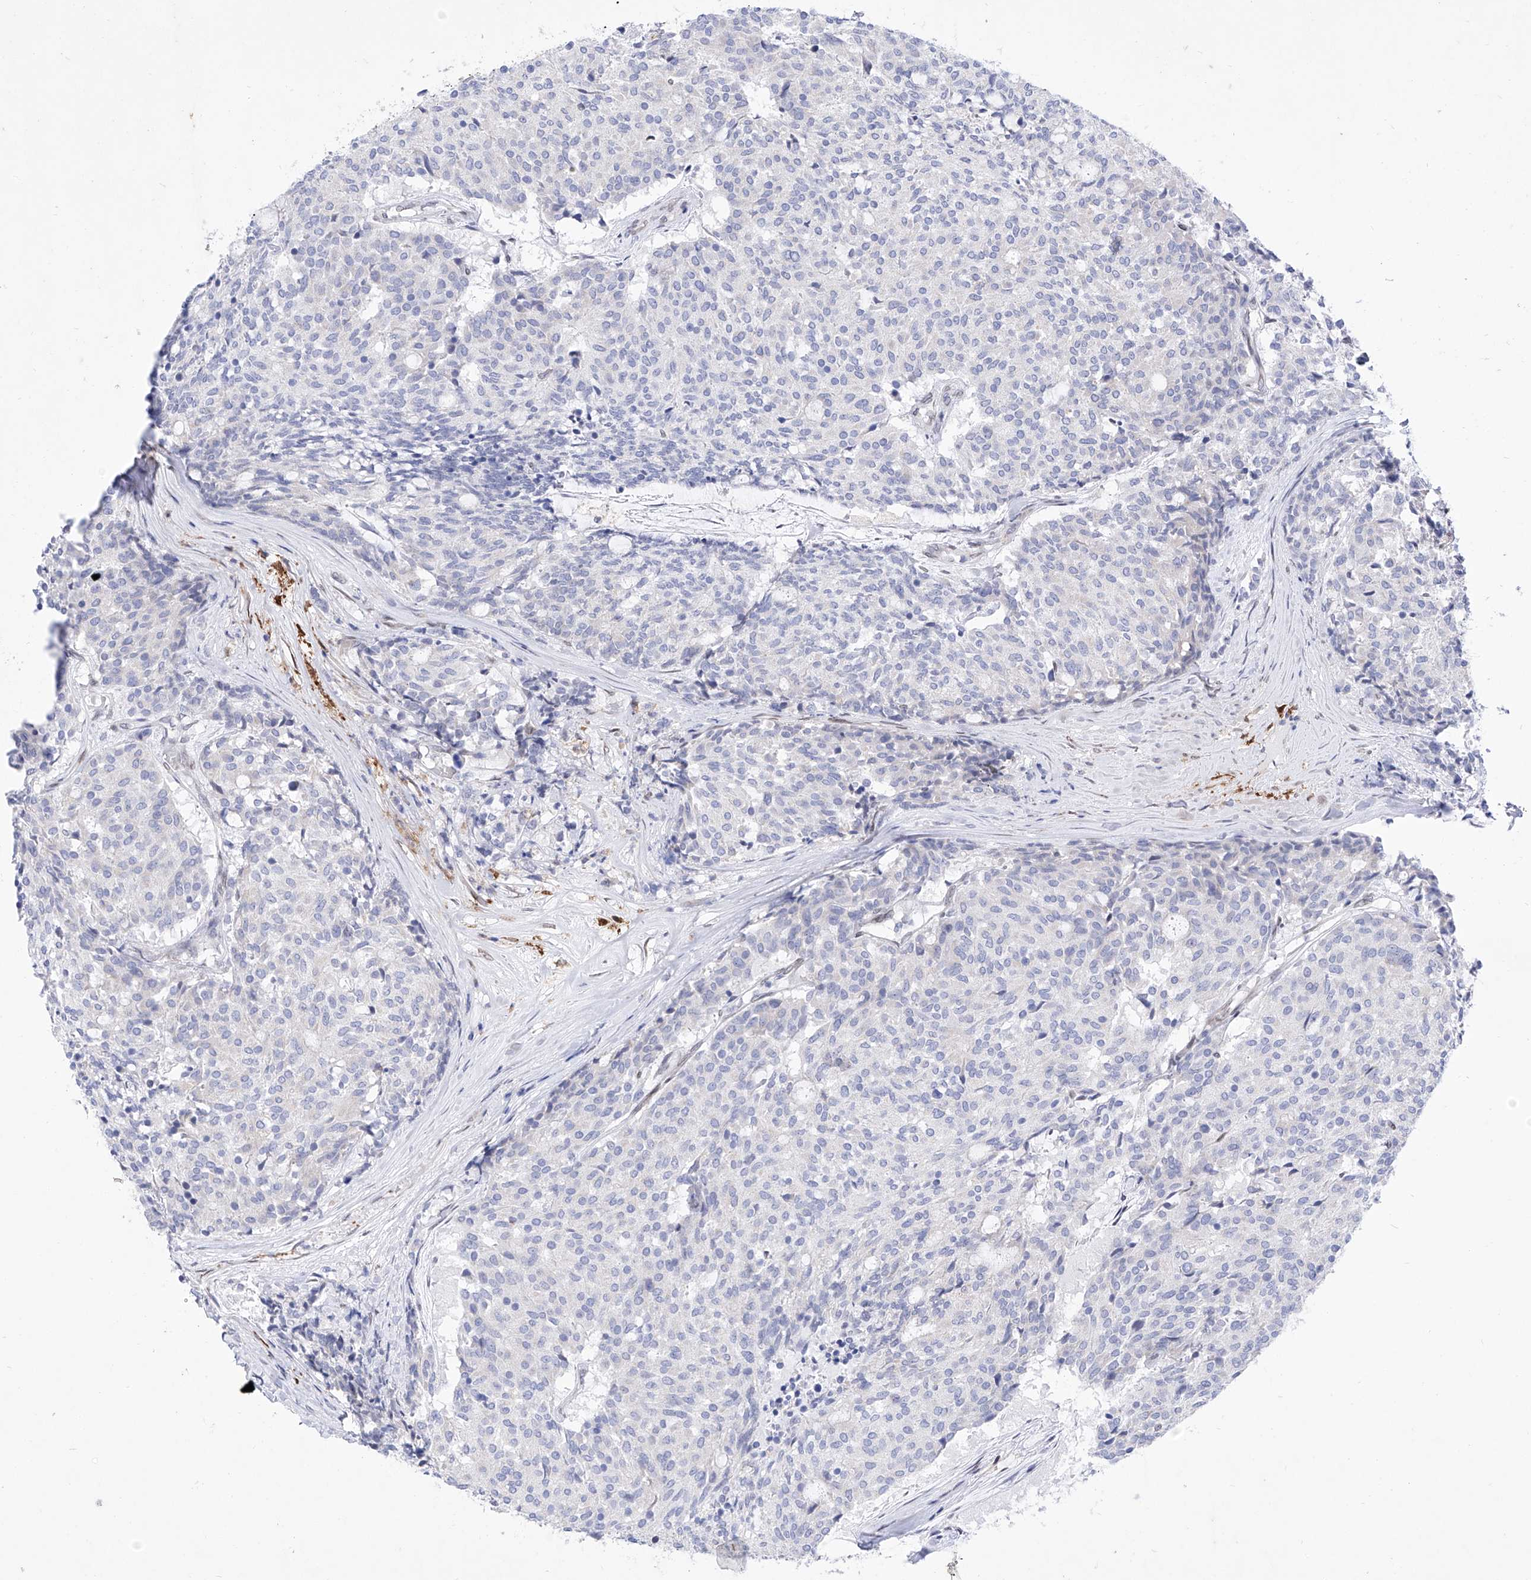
{"staining": {"intensity": "negative", "quantity": "none", "location": "none"}, "tissue": "carcinoid", "cell_type": "Tumor cells", "image_type": "cancer", "snomed": [{"axis": "morphology", "description": "Carcinoid, malignant, NOS"}, {"axis": "topography", "description": "Pancreas"}], "caption": "Tumor cells are negative for protein expression in human carcinoid. (DAB (3,3'-diaminobenzidine) immunohistochemistry (IHC), high magnification).", "gene": "LCLAT1", "patient": {"sex": "female", "age": 54}}